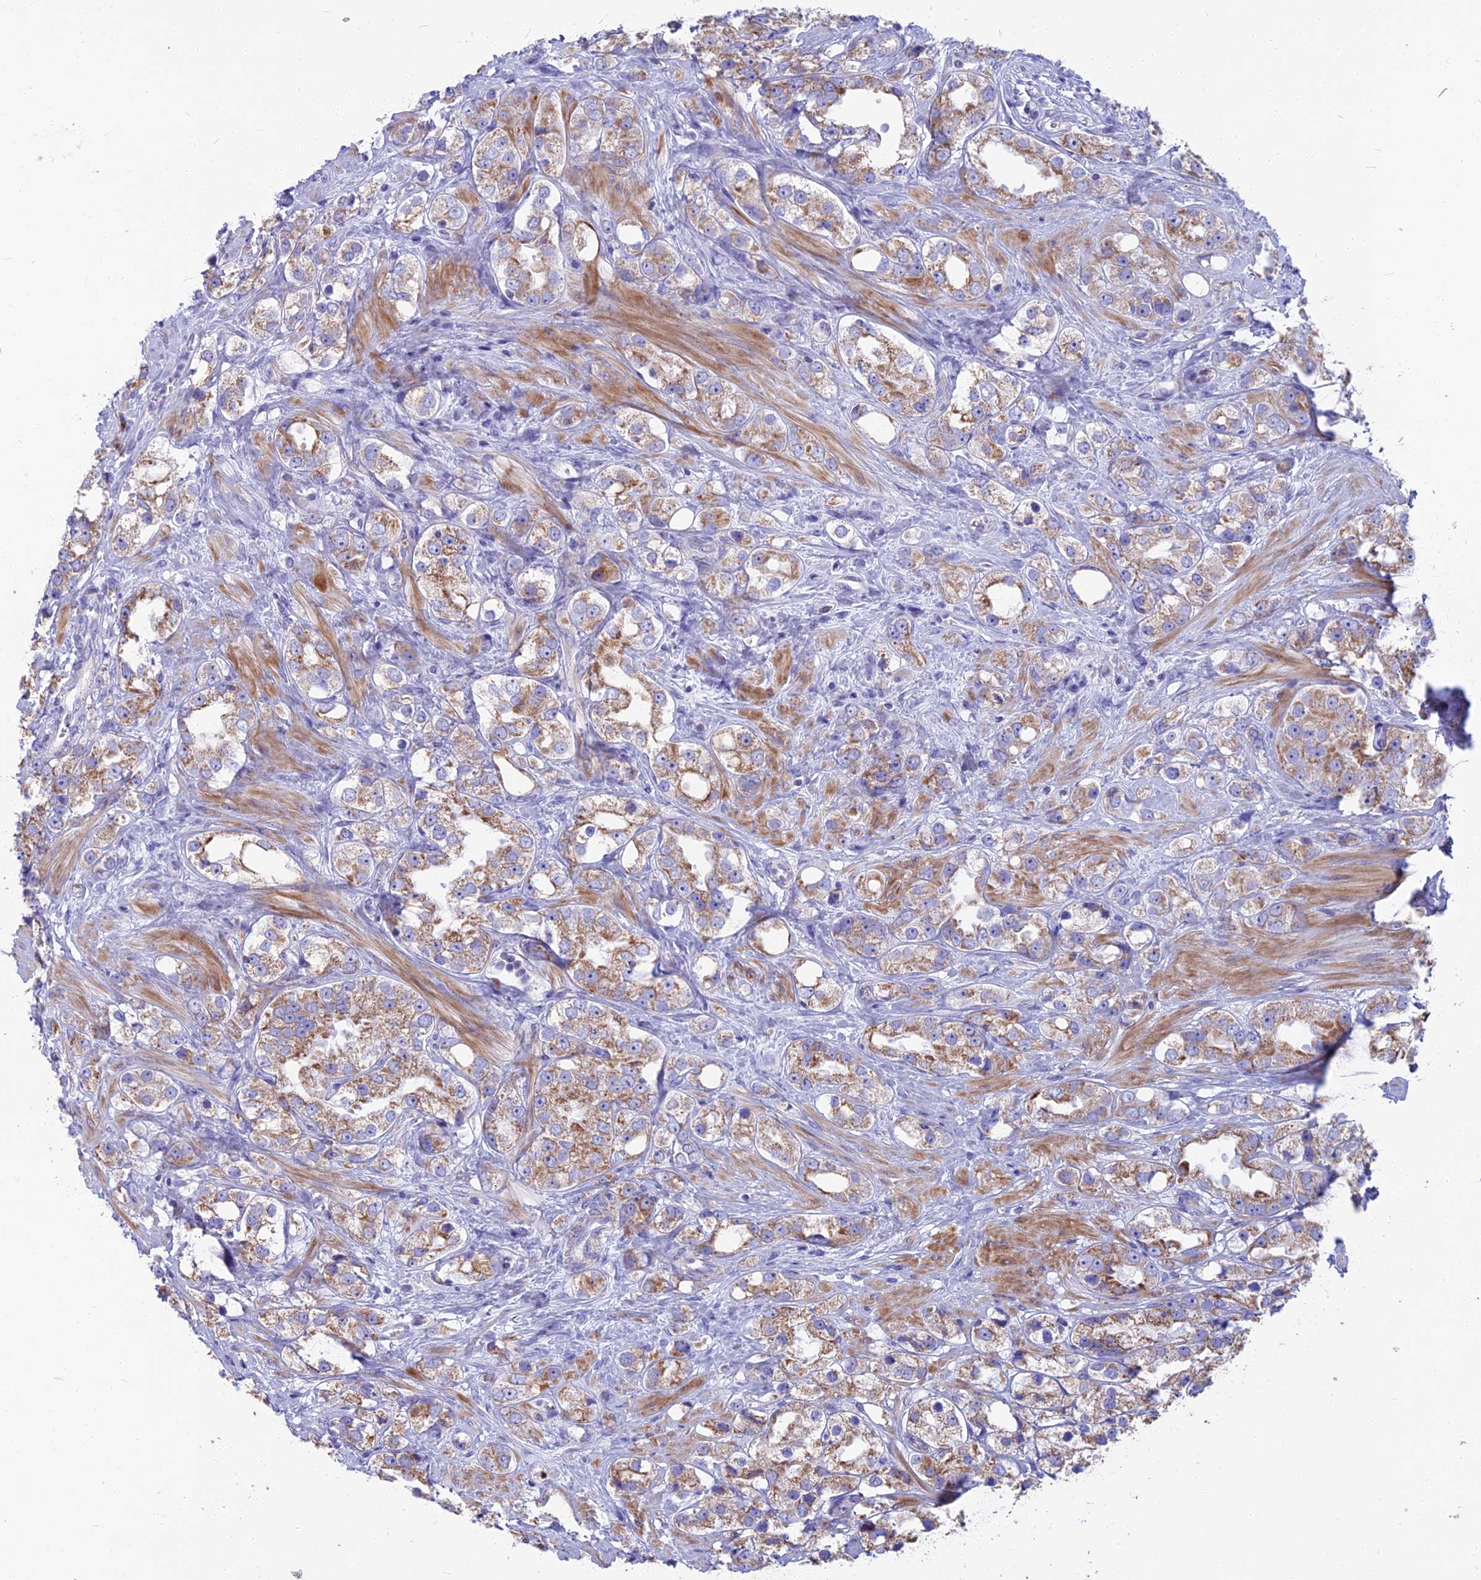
{"staining": {"intensity": "moderate", "quantity": ">75%", "location": "cytoplasmic/membranous"}, "tissue": "prostate cancer", "cell_type": "Tumor cells", "image_type": "cancer", "snomed": [{"axis": "morphology", "description": "Adenocarcinoma, NOS"}, {"axis": "topography", "description": "Prostate"}], "caption": "A histopathology image of human prostate cancer stained for a protein exhibits moderate cytoplasmic/membranous brown staining in tumor cells.", "gene": "CS", "patient": {"sex": "male", "age": 79}}